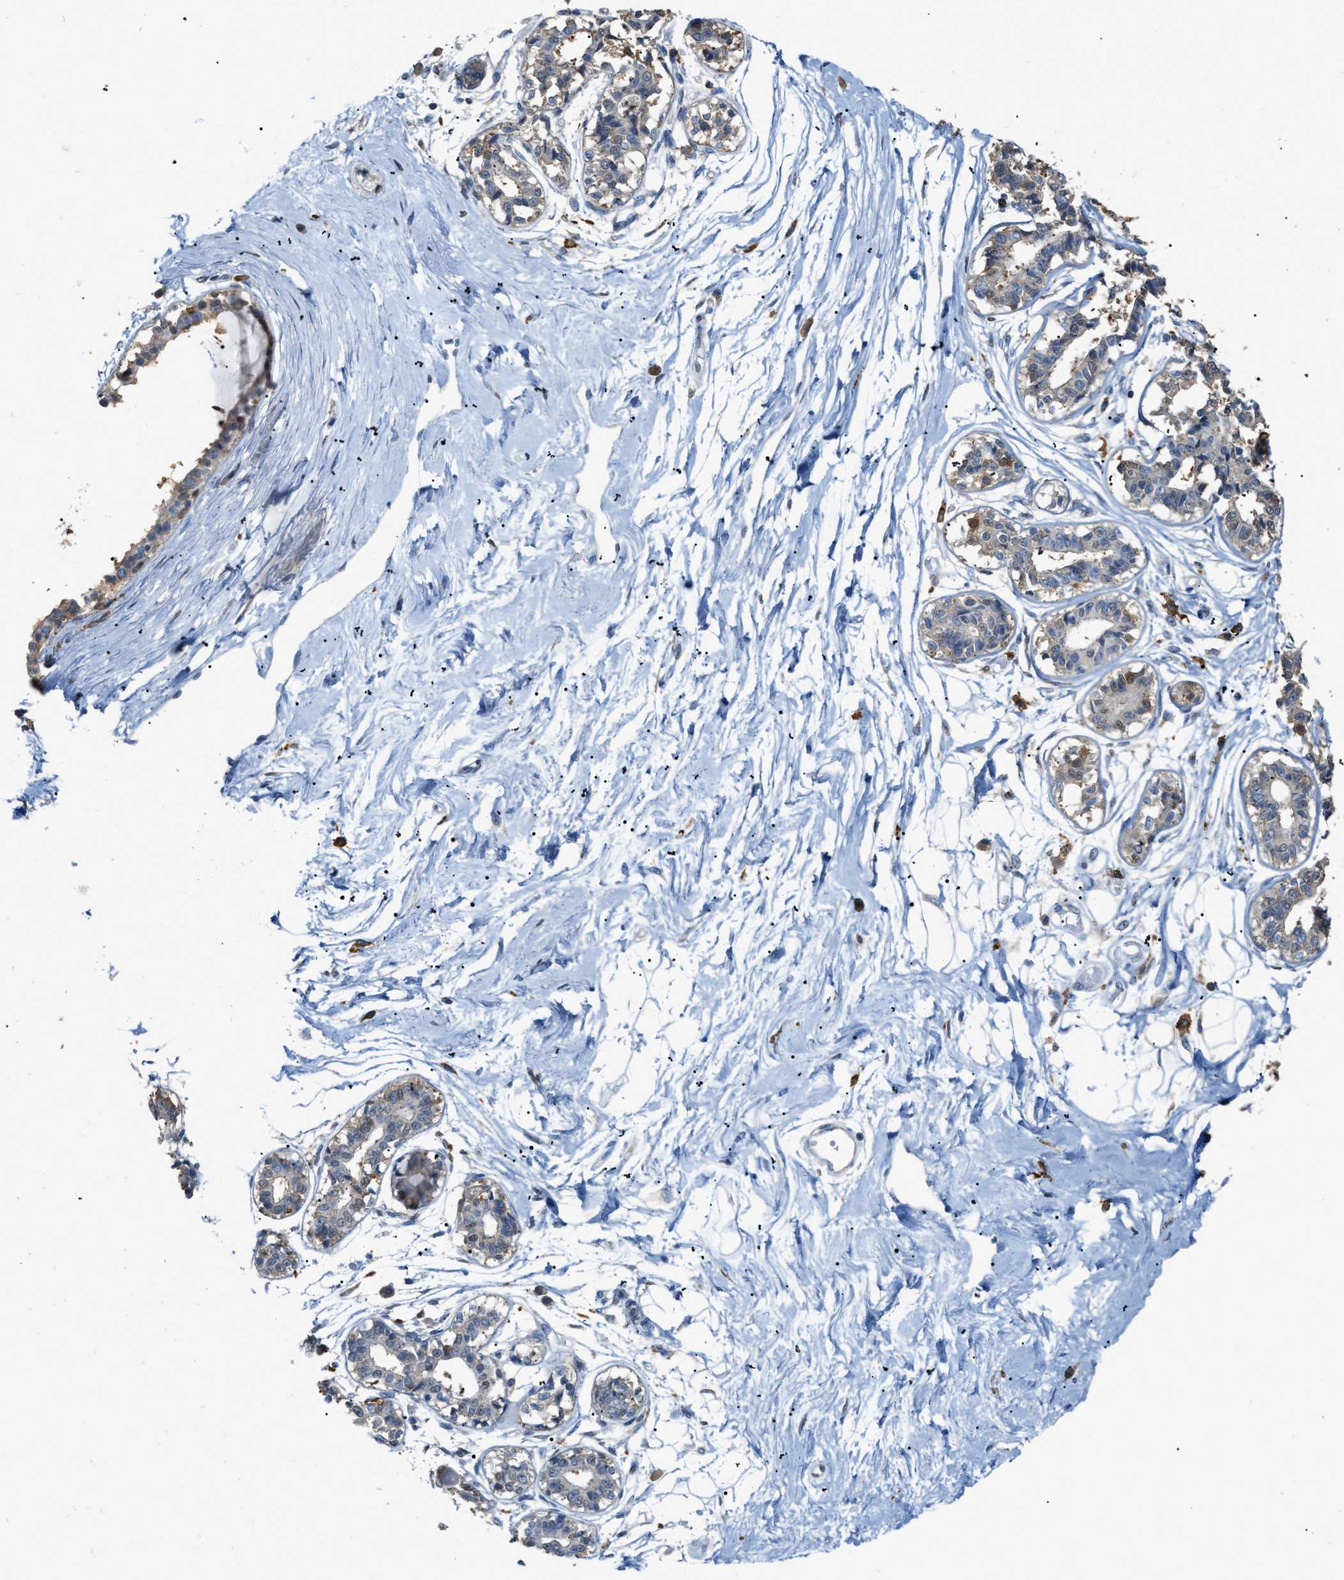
{"staining": {"intensity": "negative", "quantity": "none", "location": "none"}, "tissue": "breast", "cell_type": "Adipocytes", "image_type": "normal", "snomed": [{"axis": "morphology", "description": "Normal tissue, NOS"}, {"axis": "topography", "description": "Breast"}], "caption": "The image exhibits no significant positivity in adipocytes of breast.", "gene": "GCN1", "patient": {"sex": "female", "age": 45}}